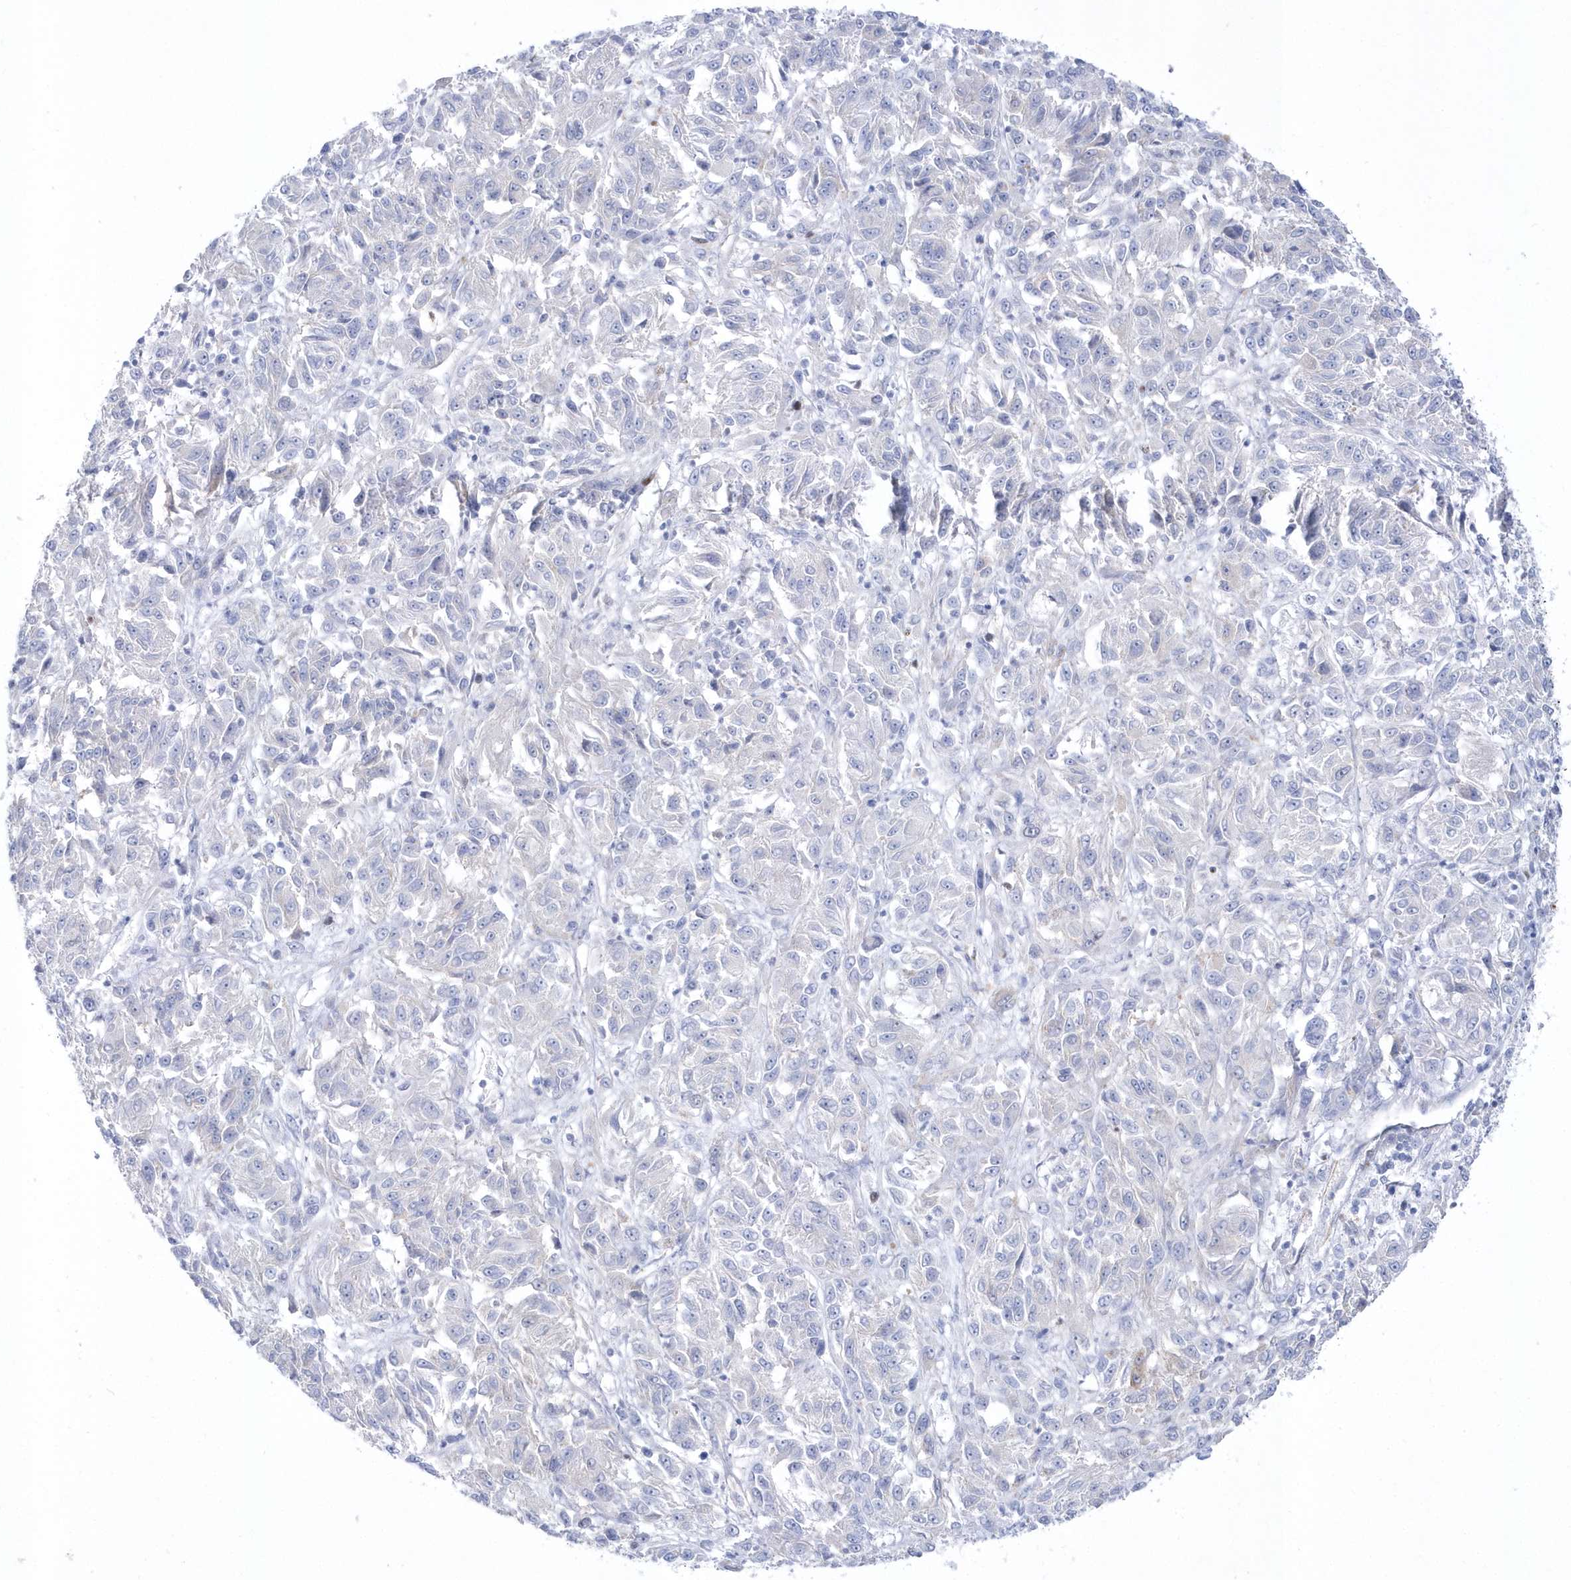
{"staining": {"intensity": "negative", "quantity": "none", "location": "none"}, "tissue": "melanoma", "cell_type": "Tumor cells", "image_type": "cancer", "snomed": [{"axis": "morphology", "description": "Malignant melanoma, Metastatic site"}, {"axis": "topography", "description": "Lung"}], "caption": "Tumor cells are negative for protein expression in human melanoma.", "gene": "TMCO6", "patient": {"sex": "male", "age": 64}}